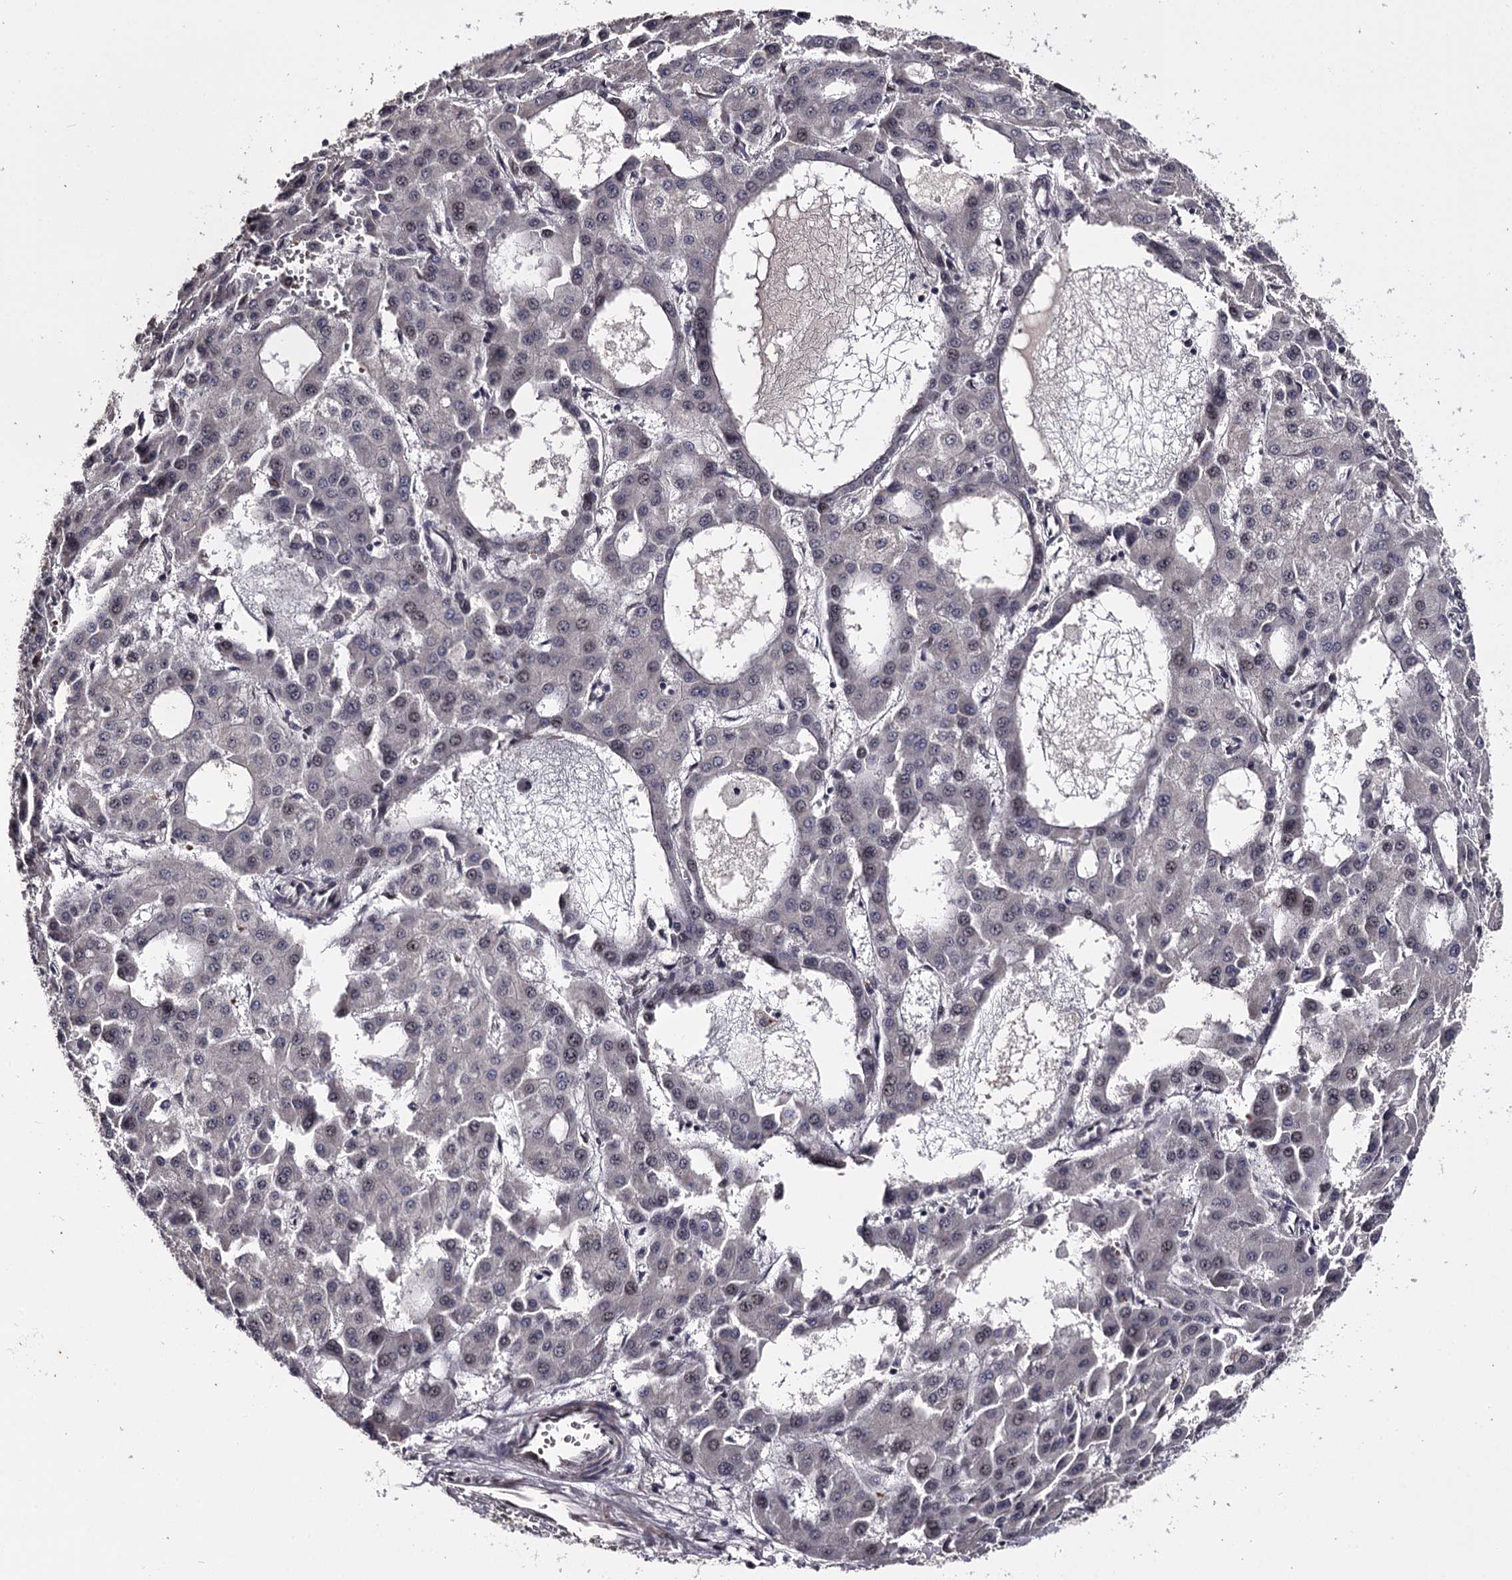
{"staining": {"intensity": "negative", "quantity": "none", "location": "none"}, "tissue": "liver cancer", "cell_type": "Tumor cells", "image_type": "cancer", "snomed": [{"axis": "morphology", "description": "Carcinoma, Hepatocellular, NOS"}, {"axis": "topography", "description": "Liver"}], "caption": "High power microscopy image of an immunohistochemistry histopathology image of liver hepatocellular carcinoma, revealing no significant staining in tumor cells.", "gene": "RNF44", "patient": {"sex": "male", "age": 47}}